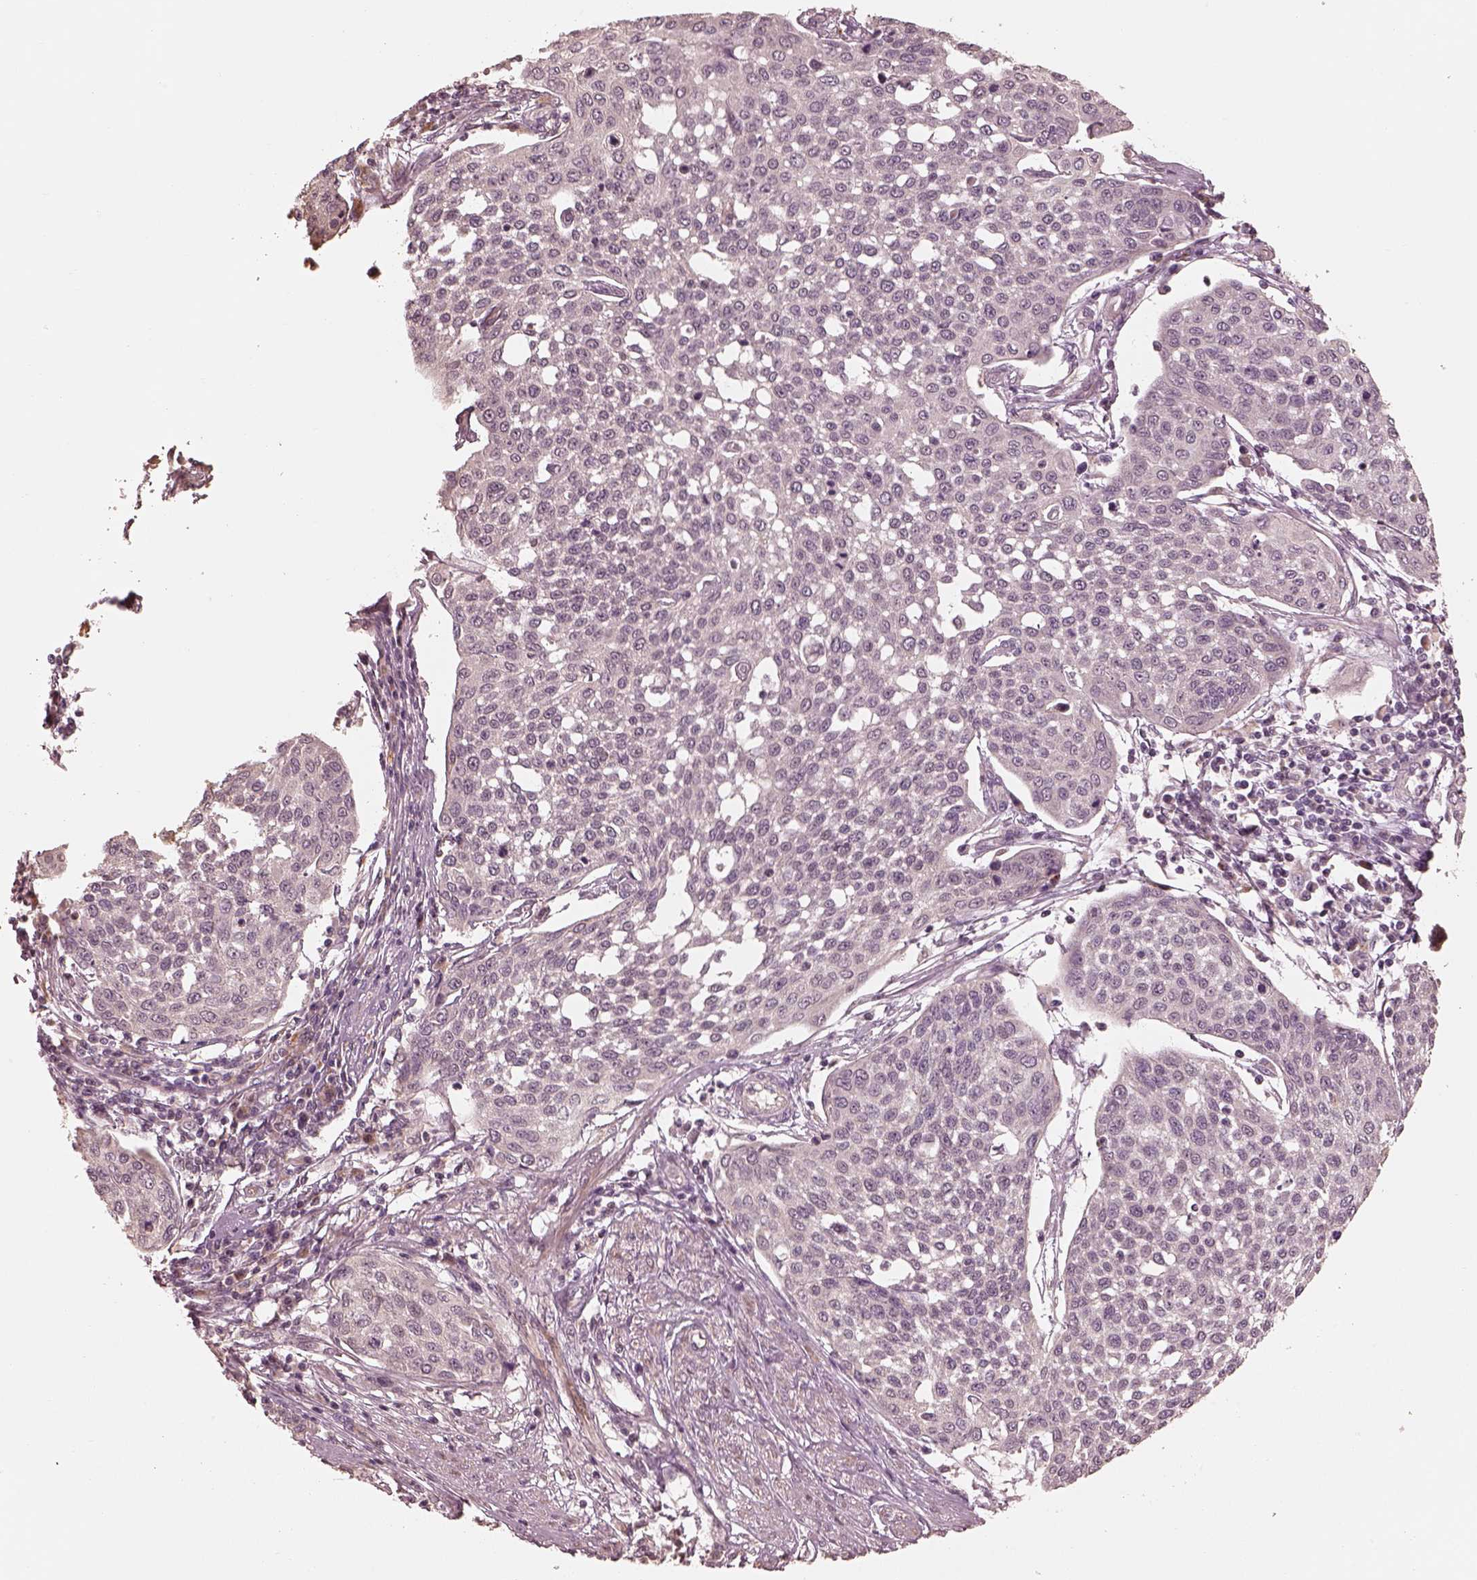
{"staining": {"intensity": "negative", "quantity": "none", "location": "none"}, "tissue": "cervical cancer", "cell_type": "Tumor cells", "image_type": "cancer", "snomed": [{"axis": "morphology", "description": "Squamous cell carcinoma, NOS"}, {"axis": "topography", "description": "Cervix"}], "caption": "High magnification brightfield microscopy of cervical squamous cell carcinoma stained with DAB (brown) and counterstained with hematoxylin (blue): tumor cells show no significant positivity.", "gene": "SLC25A46", "patient": {"sex": "female", "age": 34}}